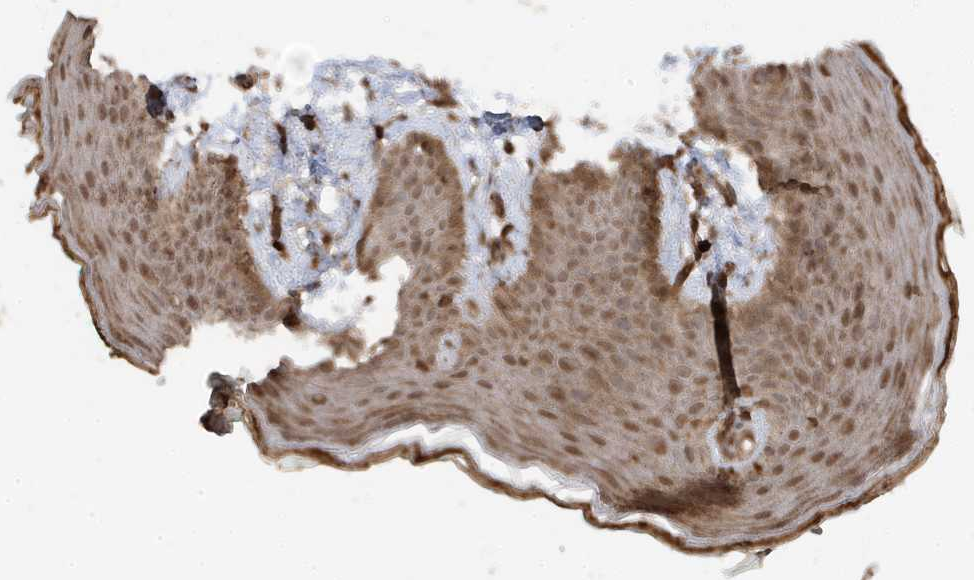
{"staining": {"intensity": "moderate", "quantity": ">75%", "location": "cytoplasmic/membranous,nuclear"}, "tissue": "skin", "cell_type": "Epidermal cells", "image_type": "normal", "snomed": [{"axis": "morphology", "description": "Normal tissue, NOS"}, {"axis": "topography", "description": "Vulva"}], "caption": "Moderate cytoplasmic/membranous,nuclear expression is appreciated in approximately >75% of epidermal cells in unremarkable skin. The staining is performed using DAB brown chromogen to label protein expression. The nuclei are counter-stained blue using hematoxylin.", "gene": "ASAP1", "patient": {"sex": "female", "age": 66}}